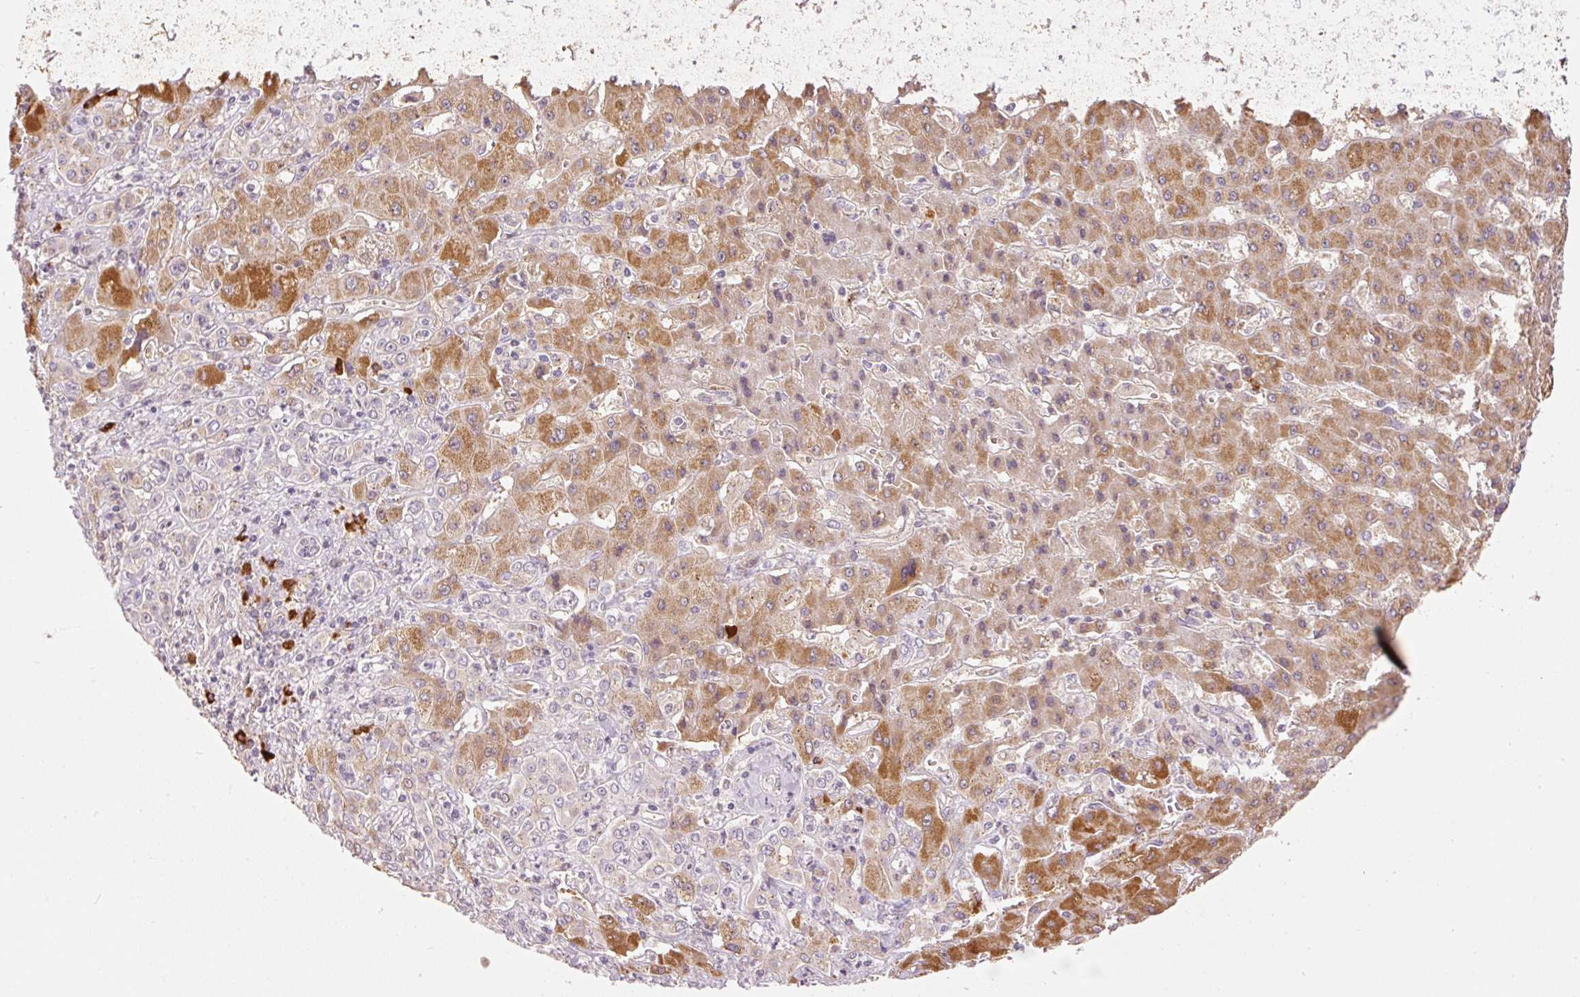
{"staining": {"intensity": "moderate", "quantity": ">75%", "location": "cytoplasmic/membranous"}, "tissue": "liver cancer", "cell_type": "Tumor cells", "image_type": "cancer", "snomed": [{"axis": "morphology", "description": "Cholangiocarcinoma"}, {"axis": "topography", "description": "Liver"}], "caption": "A brown stain shows moderate cytoplasmic/membranous staining of a protein in cholangiocarcinoma (liver) tumor cells.", "gene": "PNPLA5", "patient": {"sex": "male", "age": 67}}